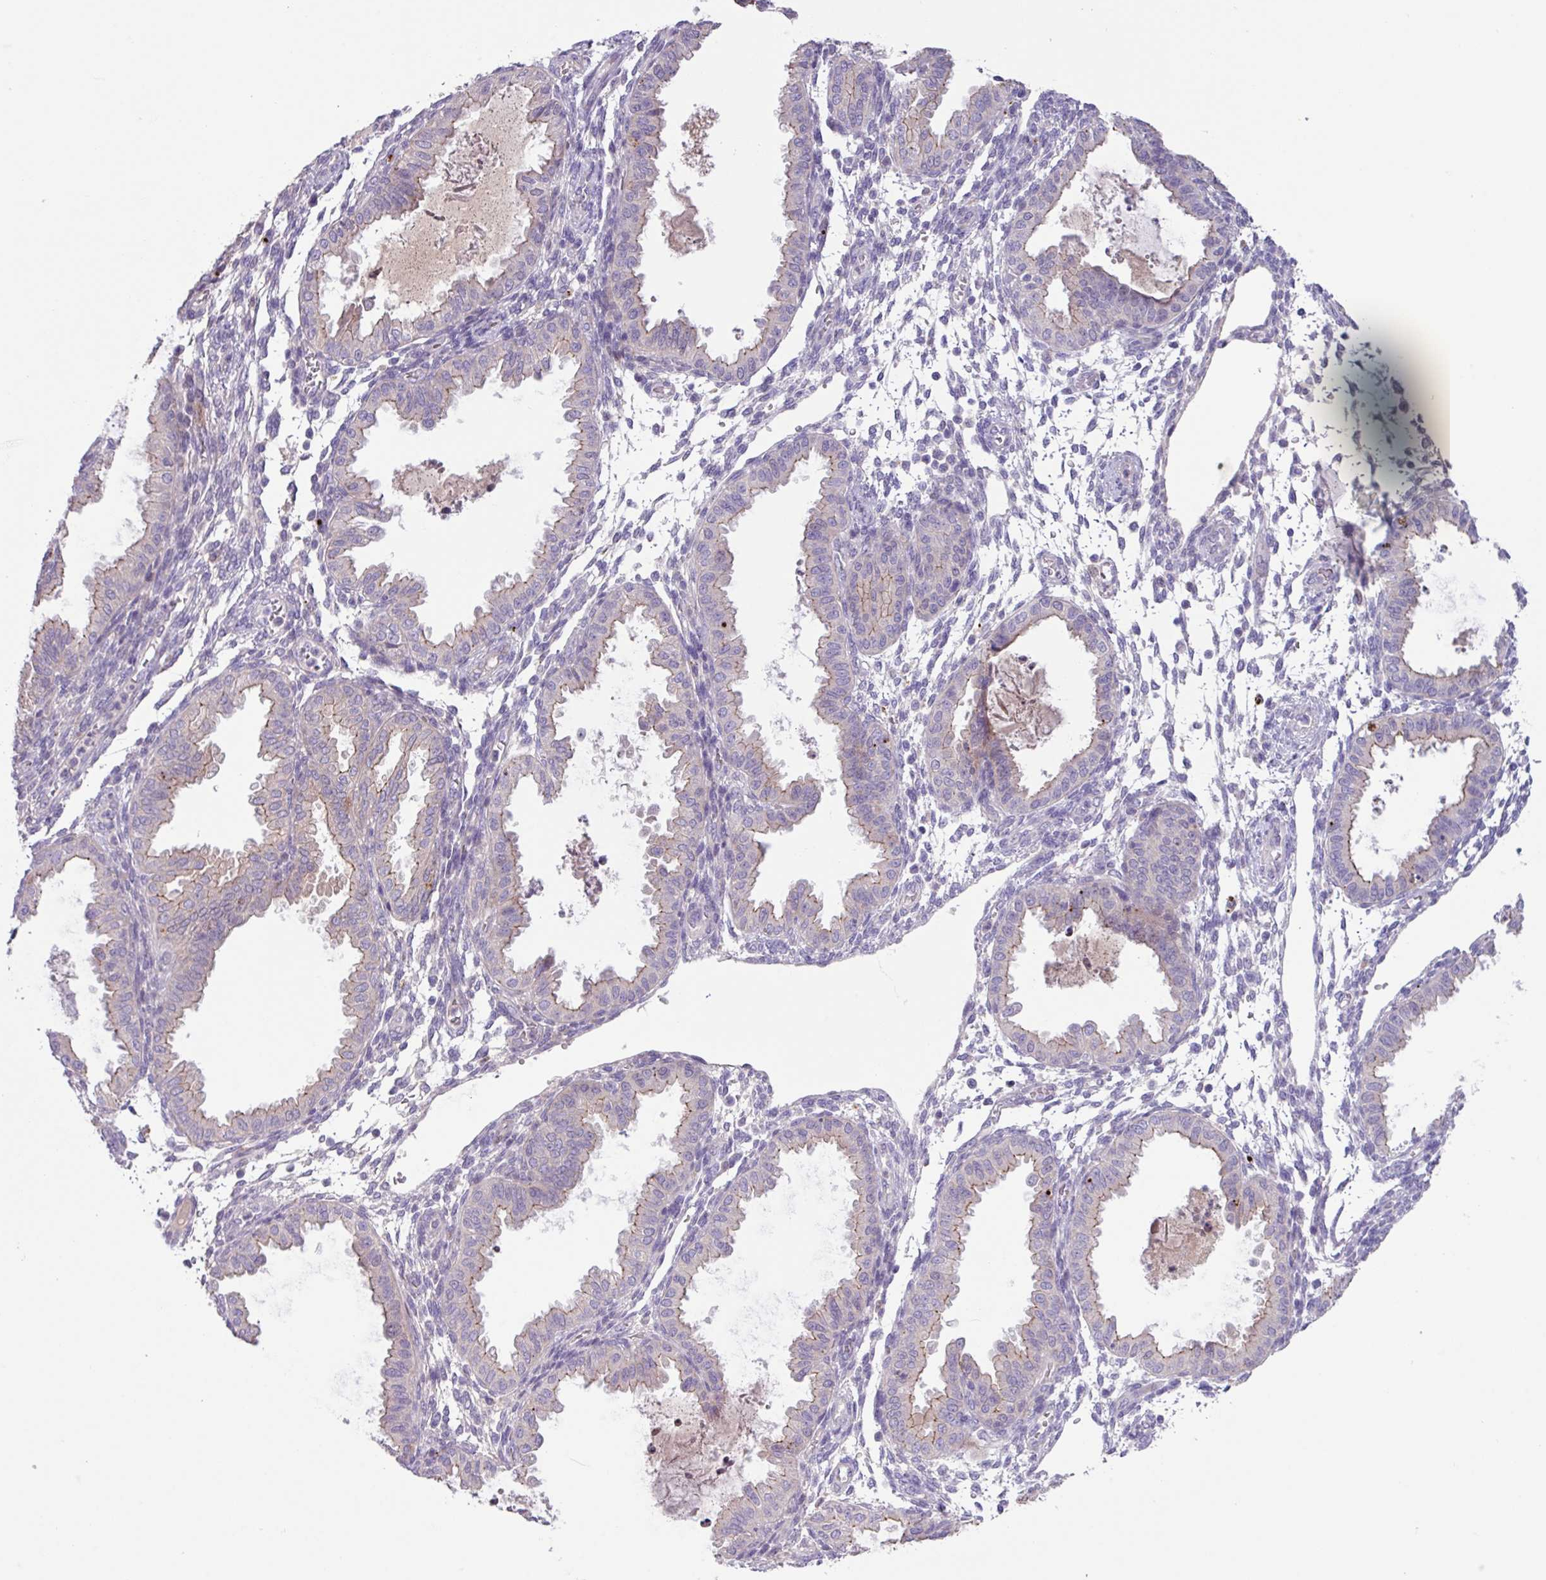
{"staining": {"intensity": "negative", "quantity": "none", "location": "none"}, "tissue": "endometrium", "cell_type": "Cells in endometrial stroma", "image_type": "normal", "snomed": [{"axis": "morphology", "description": "Normal tissue, NOS"}, {"axis": "topography", "description": "Endometrium"}], "caption": "The immunohistochemistry (IHC) photomicrograph has no significant expression in cells in endometrial stroma of endometrium. The staining is performed using DAB (3,3'-diaminobenzidine) brown chromogen with nuclei counter-stained in using hematoxylin.", "gene": "IQCJ", "patient": {"sex": "female", "age": 33}}